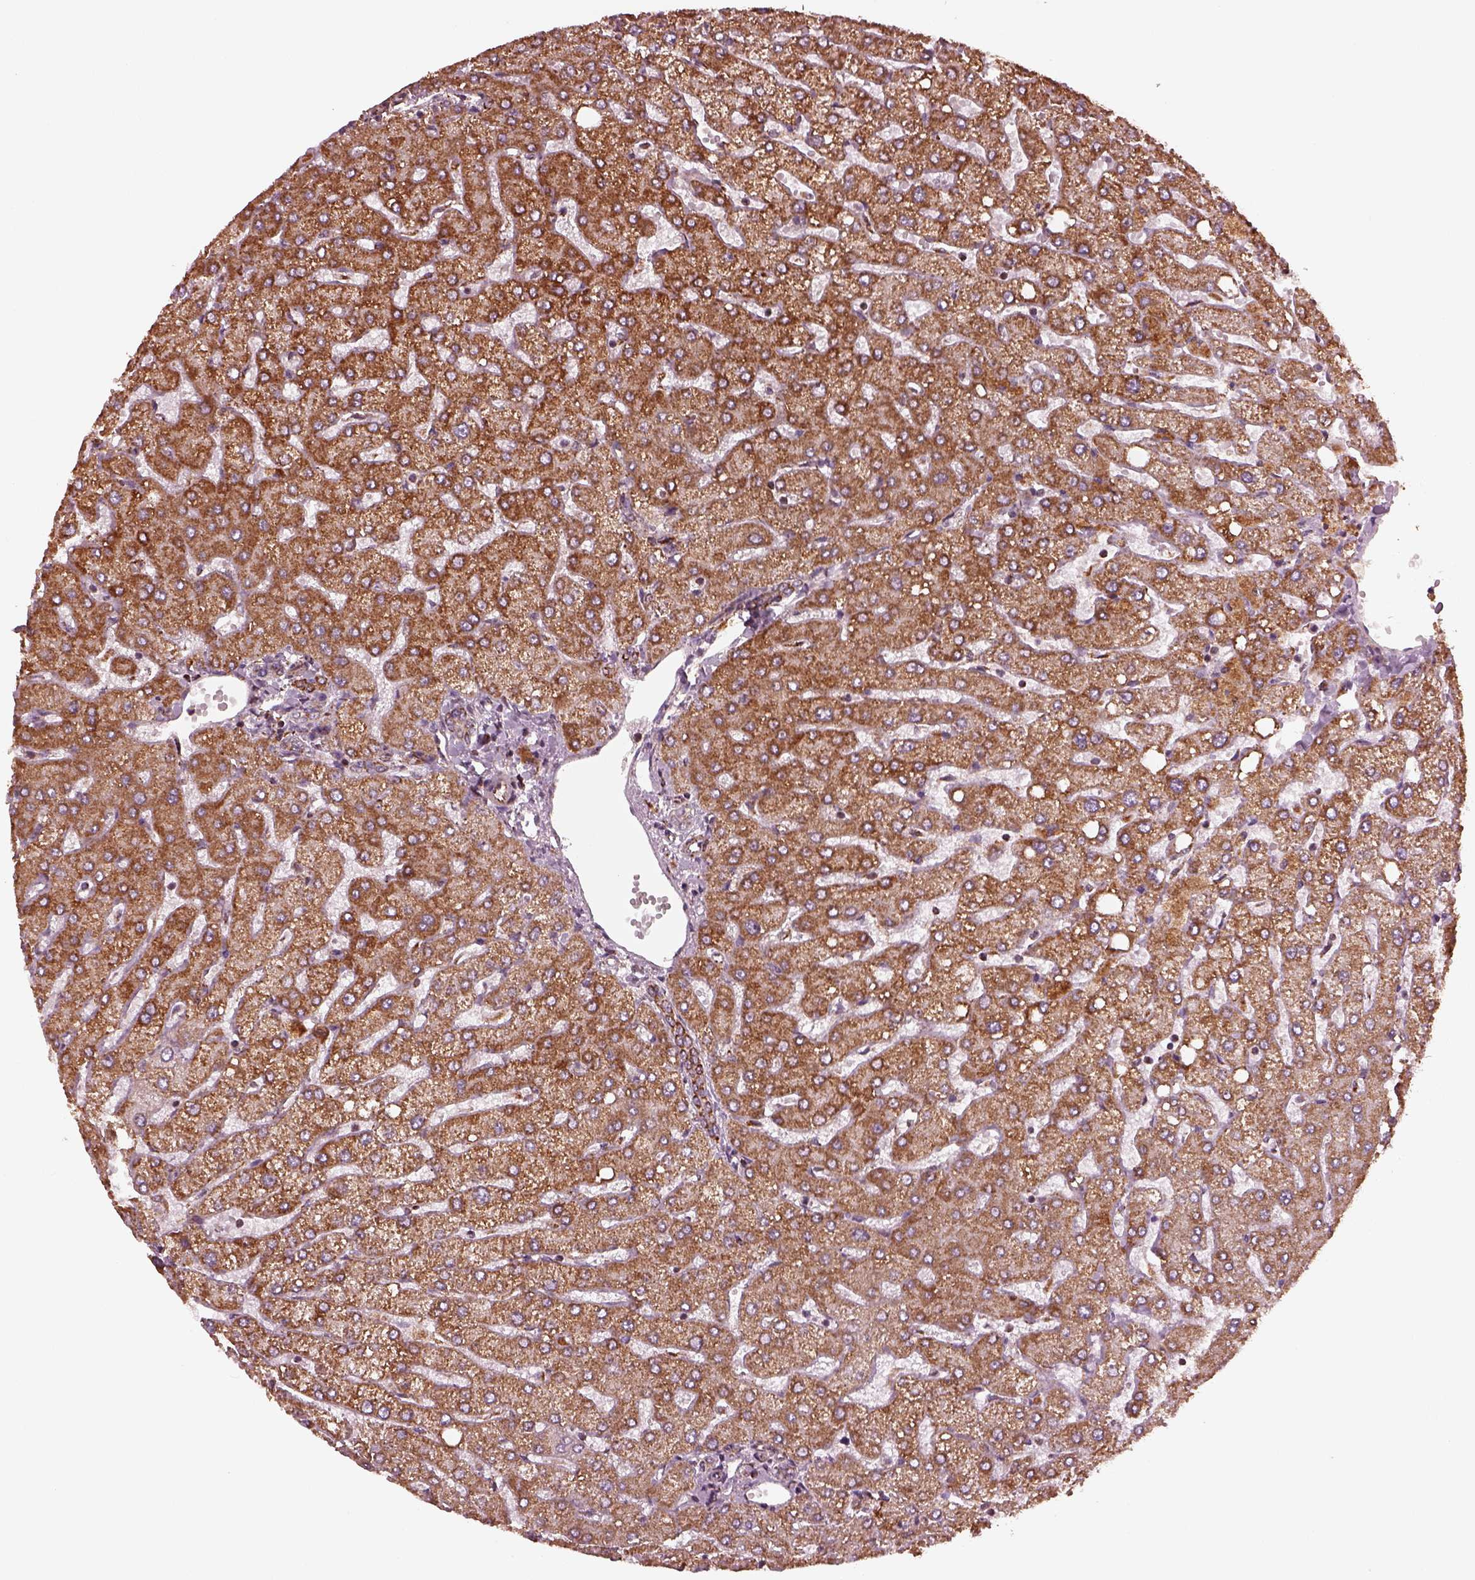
{"staining": {"intensity": "strong", "quantity": "25%-75%", "location": "cytoplasmic/membranous"}, "tissue": "liver", "cell_type": "Cholangiocytes", "image_type": "normal", "snomed": [{"axis": "morphology", "description": "Normal tissue, NOS"}, {"axis": "topography", "description": "Liver"}], "caption": "Unremarkable liver reveals strong cytoplasmic/membranous staining in approximately 25%-75% of cholangiocytes, visualized by immunohistochemistry.", "gene": "NDUFB10", "patient": {"sex": "female", "age": 54}}